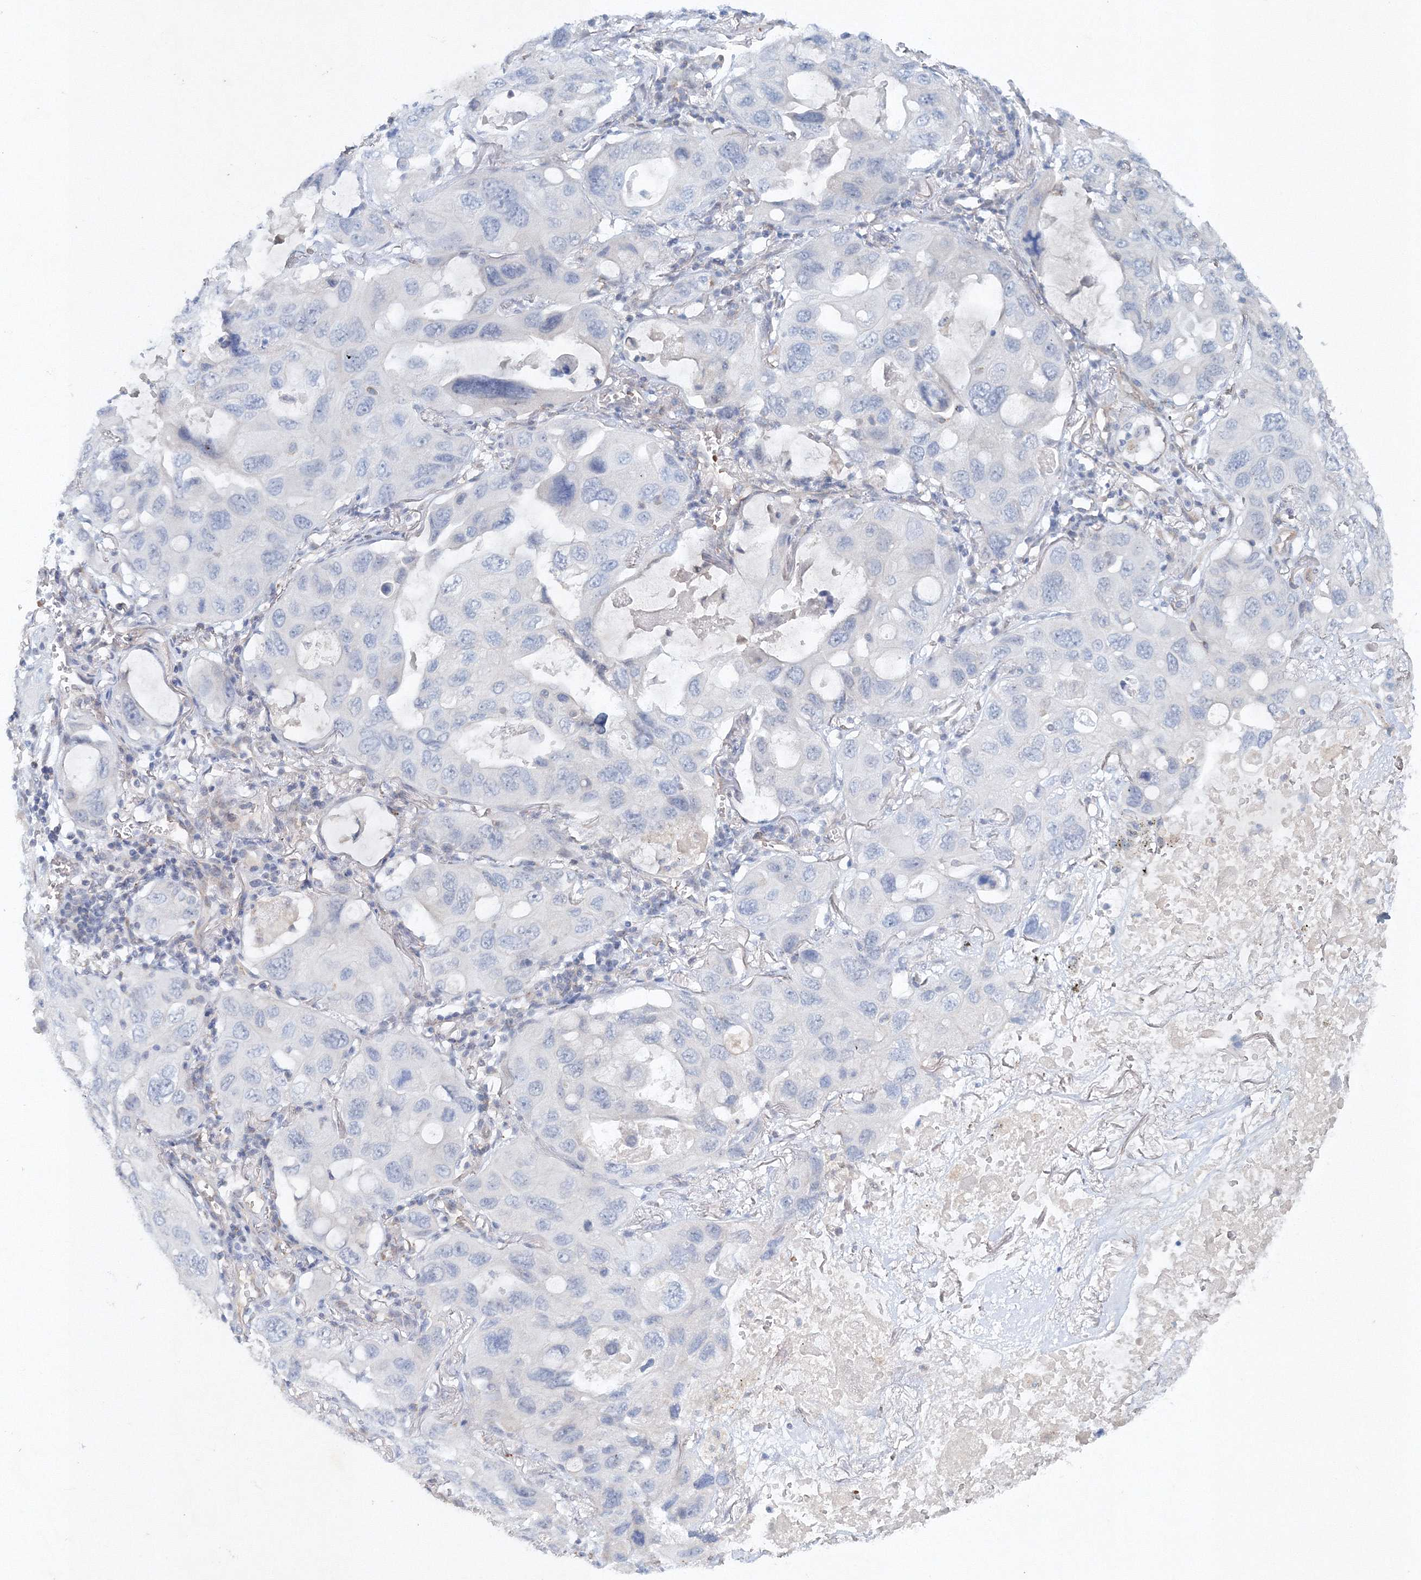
{"staining": {"intensity": "negative", "quantity": "none", "location": "none"}, "tissue": "lung cancer", "cell_type": "Tumor cells", "image_type": "cancer", "snomed": [{"axis": "morphology", "description": "Squamous cell carcinoma, NOS"}, {"axis": "topography", "description": "Lung"}], "caption": "A histopathology image of lung cancer stained for a protein displays no brown staining in tumor cells.", "gene": "SH3BP5", "patient": {"sex": "female", "age": 73}}